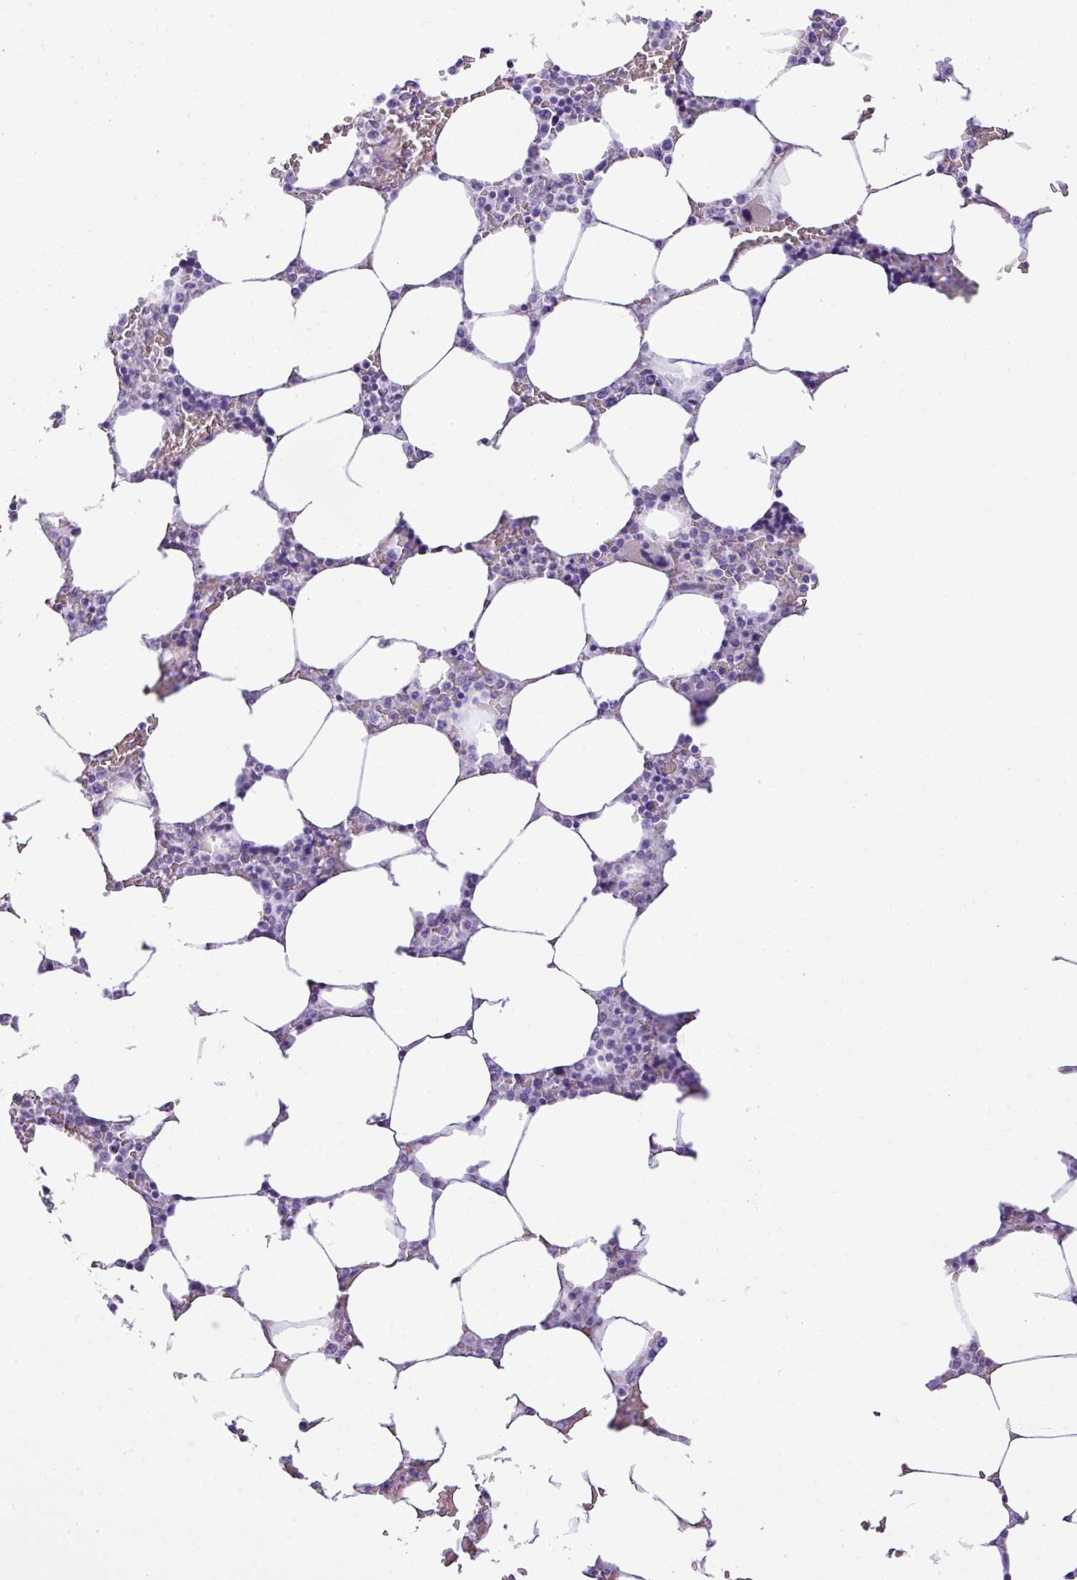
{"staining": {"intensity": "negative", "quantity": "none", "location": "none"}, "tissue": "bone marrow", "cell_type": "Hematopoietic cells", "image_type": "normal", "snomed": [{"axis": "morphology", "description": "Normal tissue, NOS"}, {"axis": "topography", "description": "Bone marrow"}], "caption": "This is a image of immunohistochemistry staining of benign bone marrow, which shows no staining in hematopoietic cells.", "gene": "ZSCAN5A", "patient": {"sex": "male", "age": 64}}